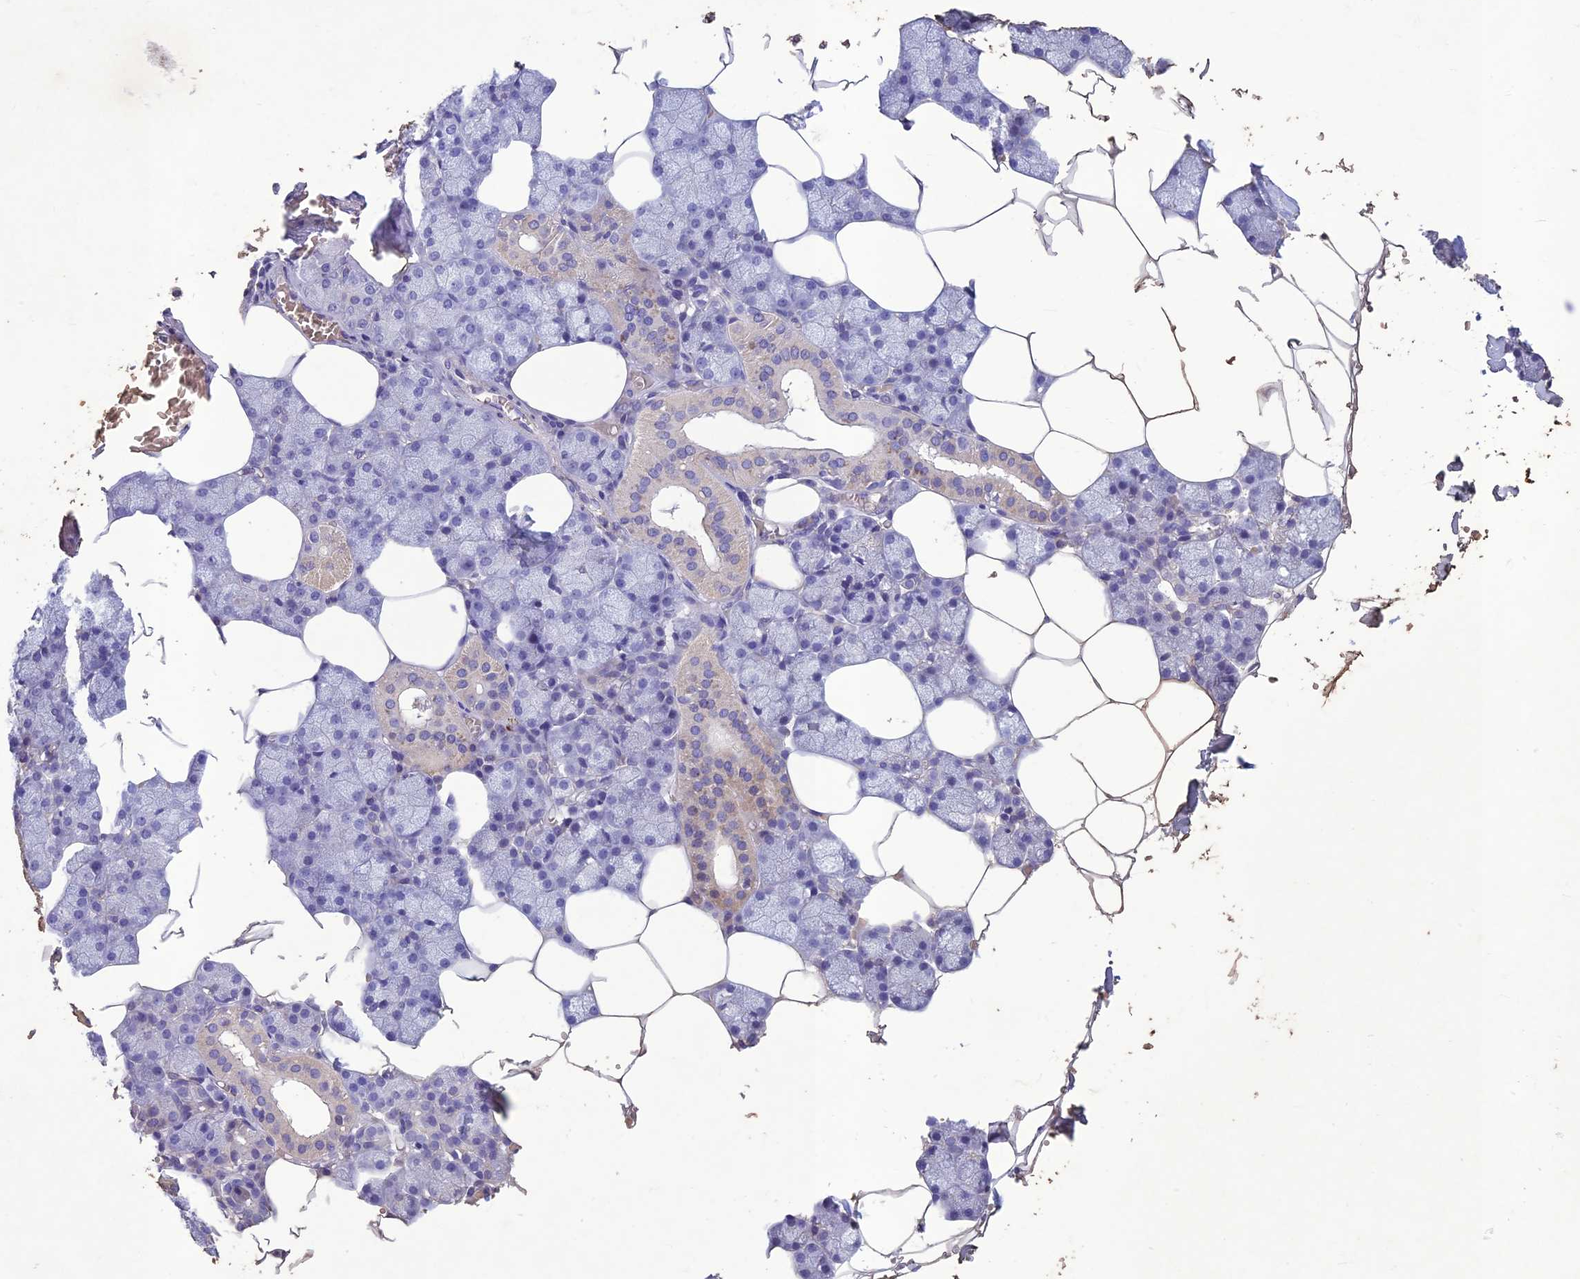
{"staining": {"intensity": "negative", "quantity": "none", "location": "none"}, "tissue": "salivary gland", "cell_type": "Glandular cells", "image_type": "normal", "snomed": [{"axis": "morphology", "description": "Normal tissue, NOS"}, {"axis": "topography", "description": "Salivary gland"}], "caption": "This histopathology image is of normal salivary gland stained with immunohistochemistry (IHC) to label a protein in brown with the nuclei are counter-stained blue. There is no staining in glandular cells. (Stains: DAB (3,3'-diaminobenzidine) immunohistochemistry with hematoxylin counter stain, Microscopy: brightfield microscopy at high magnification).", "gene": "IFT172", "patient": {"sex": "male", "age": 62}}